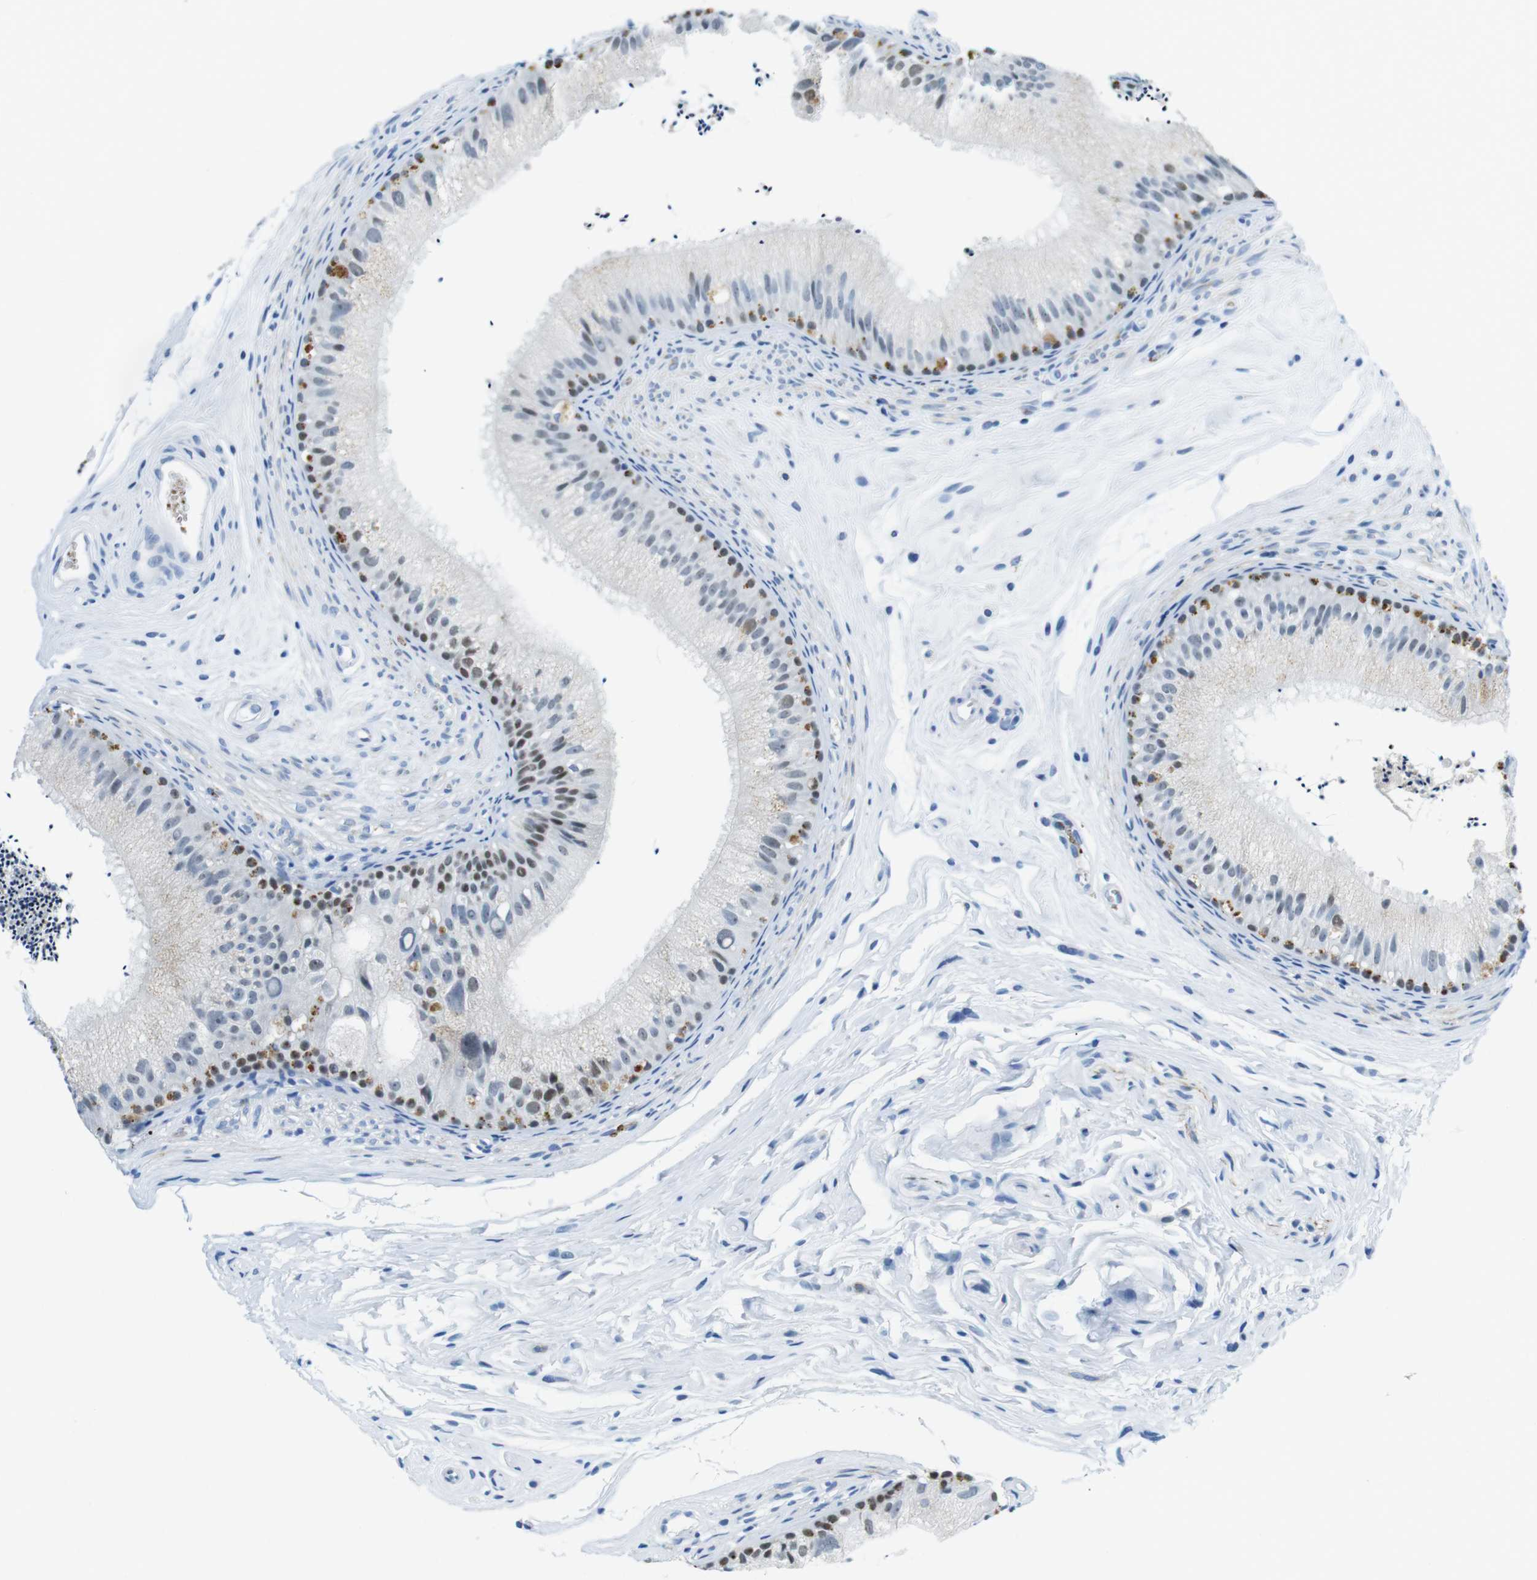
{"staining": {"intensity": "moderate", "quantity": "<25%", "location": "nuclear"}, "tissue": "epididymis", "cell_type": "Glandular cells", "image_type": "normal", "snomed": [{"axis": "morphology", "description": "Normal tissue, NOS"}, {"axis": "topography", "description": "Epididymis"}], "caption": "A low amount of moderate nuclear positivity is appreciated in approximately <25% of glandular cells in benign epididymis. Nuclei are stained in blue.", "gene": "TFAP2C", "patient": {"sex": "male", "age": 56}}